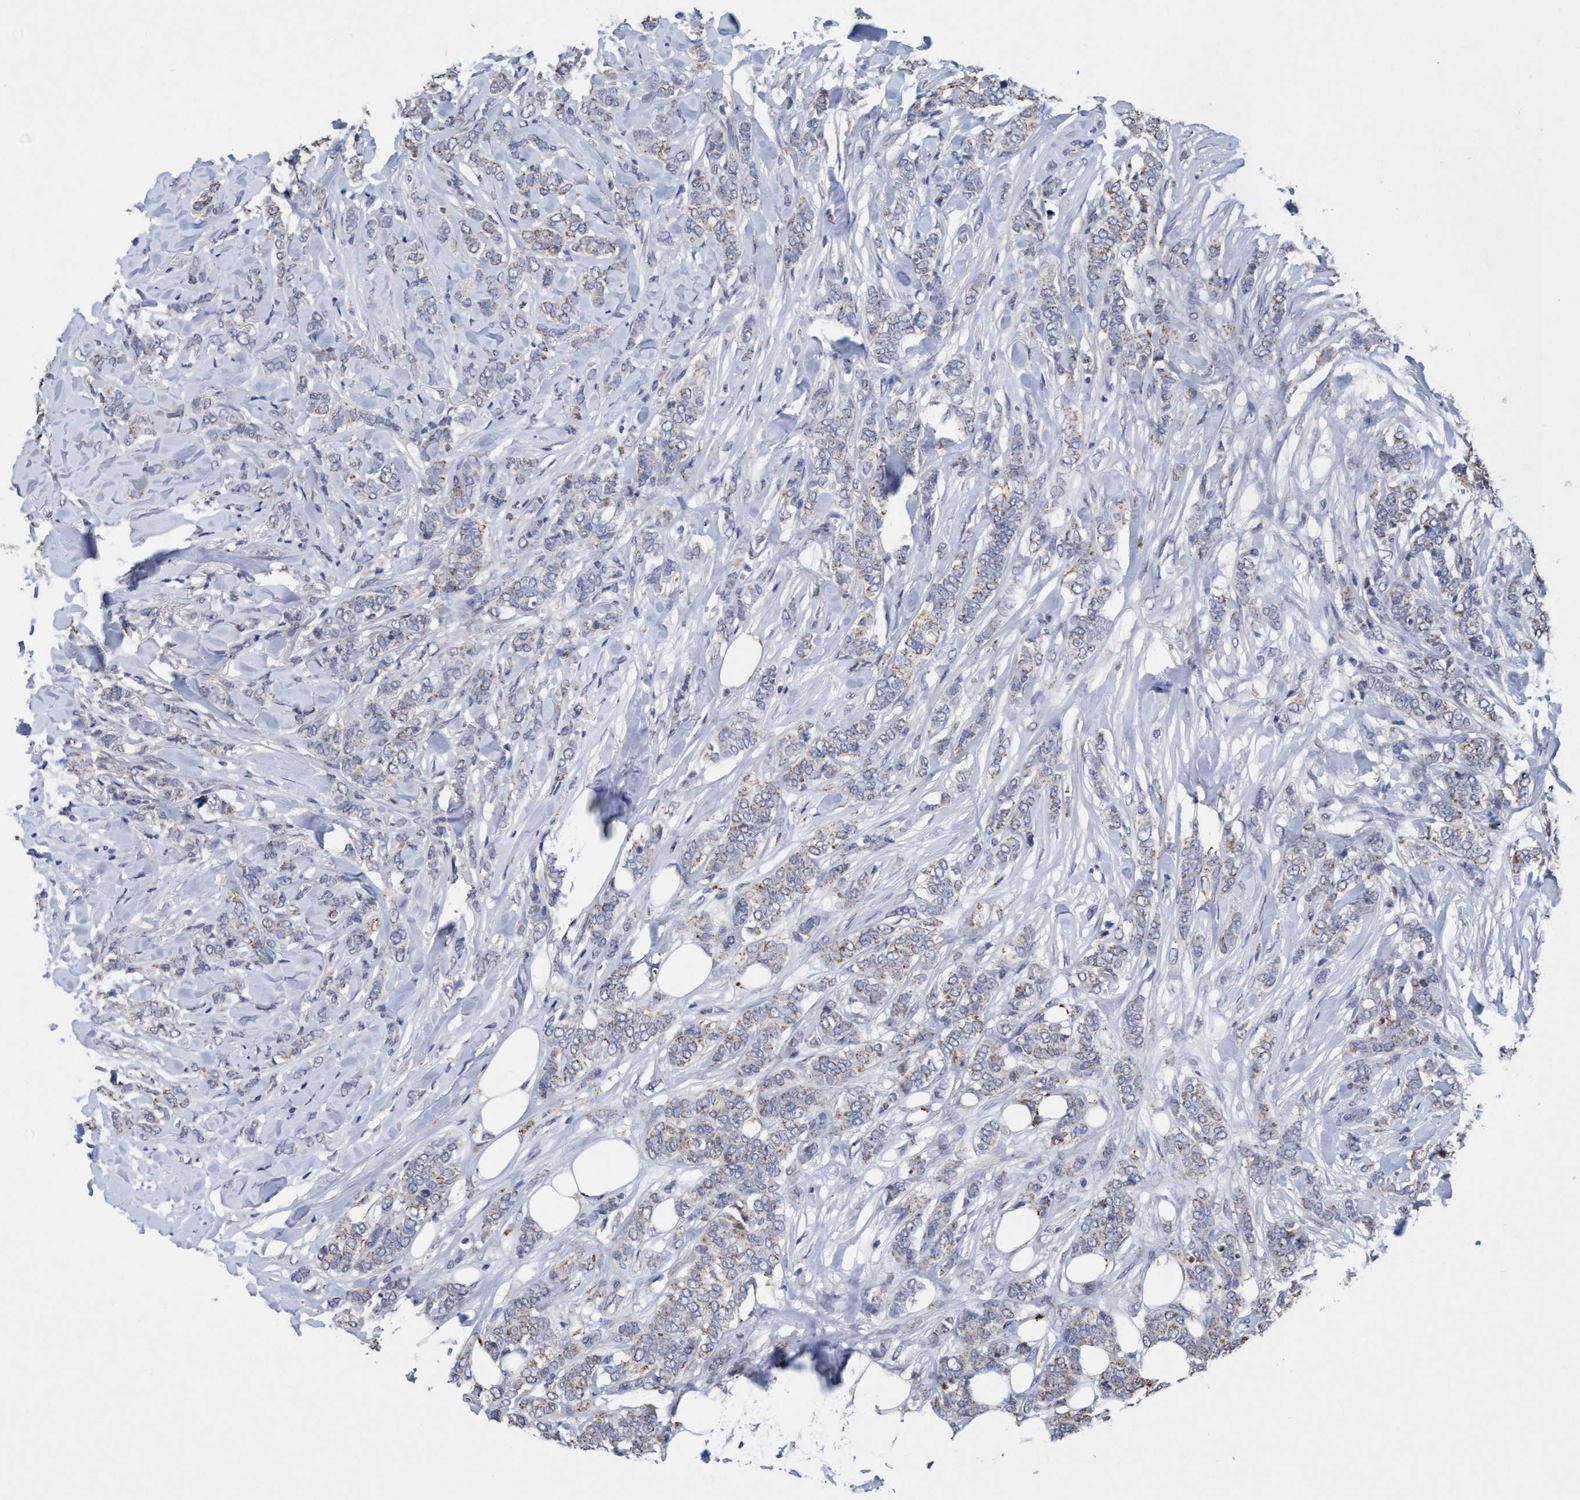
{"staining": {"intensity": "weak", "quantity": "<25%", "location": "cytoplasmic/membranous"}, "tissue": "breast cancer", "cell_type": "Tumor cells", "image_type": "cancer", "snomed": [{"axis": "morphology", "description": "Lobular carcinoma"}, {"axis": "topography", "description": "Skin"}, {"axis": "topography", "description": "Breast"}], "caption": "Lobular carcinoma (breast) was stained to show a protein in brown. There is no significant staining in tumor cells.", "gene": "VSIG8", "patient": {"sex": "female", "age": 46}}